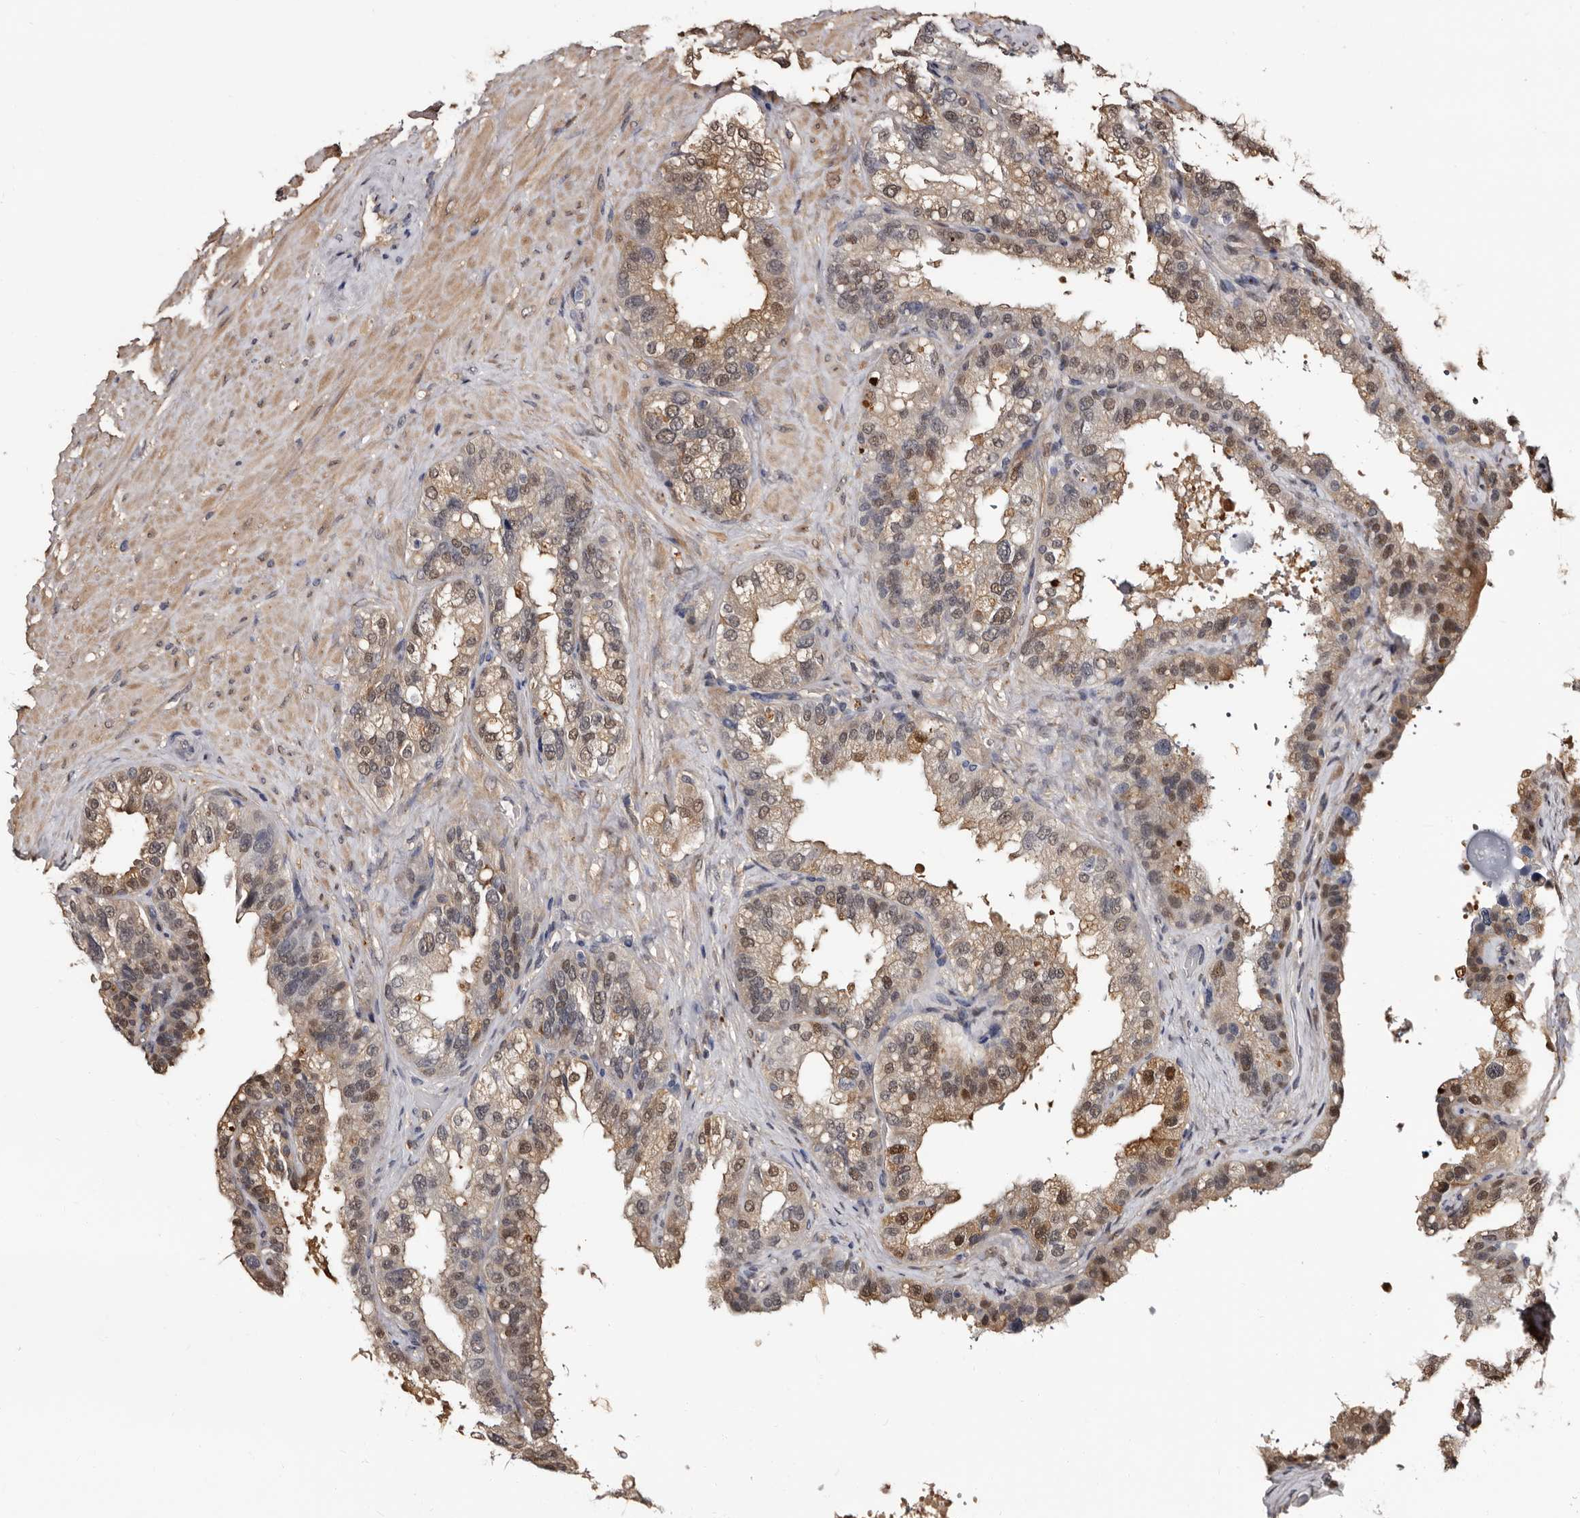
{"staining": {"intensity": "moderate", "quantity": ">75%", "location": "cytoplasmic/membranous,nuclear"}, "tissue": "seminal vesicle", "cell_type": "Glandular cells", "image_type": "normal", "snomed": [{"axis": "morphology", "description": "Normal tissue, NOS"}, {"axis": "topography", "description": "Seminal veicle"}], "caption": "Immunohistochemistry (IHC) micrograph of unremarkable seminal vesicle: seminal vesicle stained using immunohistochemistry (IHC) reveals medium levels of moderate protein expression localized specifically in the cytoplasmic/membranous,nuclear of glandular cells, appearing as a cytoplasmic/membranous,nuclear brown color.", "gene": "DNPH1", "patient": {"sex": "male", "age": 68}}